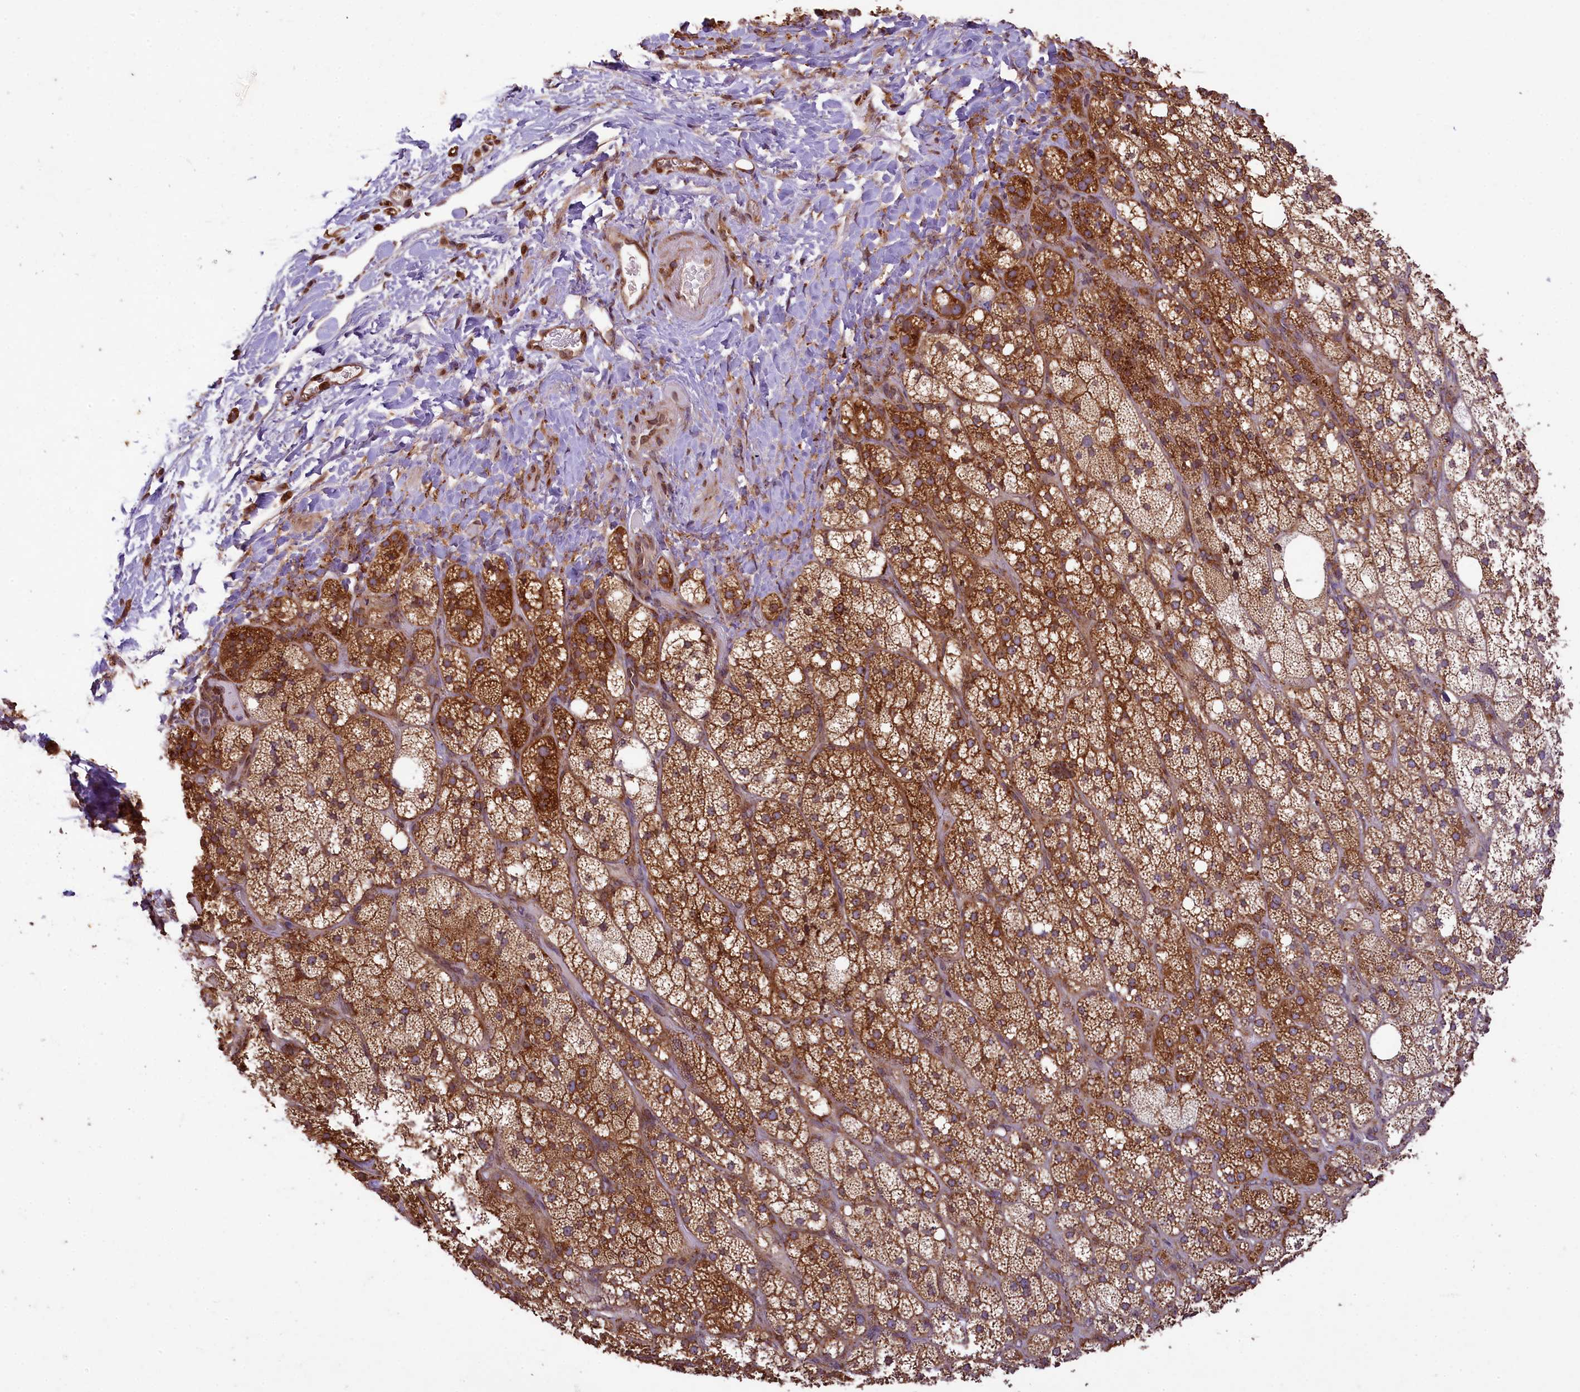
{"staining": {"intensity": "moderate", "quantity": ">75%", "location": "cytoplasmic/membranous"}, "tissue": "adrenal gland", "cell_type": "Glandular cells", "image_type": "normal", "snomed": [{"axis": "morphology", "description": "Normal tissue, NOS"}, {"axis": "topography", "description": "Adrenal gland"}], "caption": "A micrograph showing moderate cytoplasmic/membranous expression in approximately >75% of glandular cells in unremarkable adrenal gland, as visualized by brown immunohistochemical staining.", "gene": "LARP4", "patient": {"sex": "male", "age": 61}}